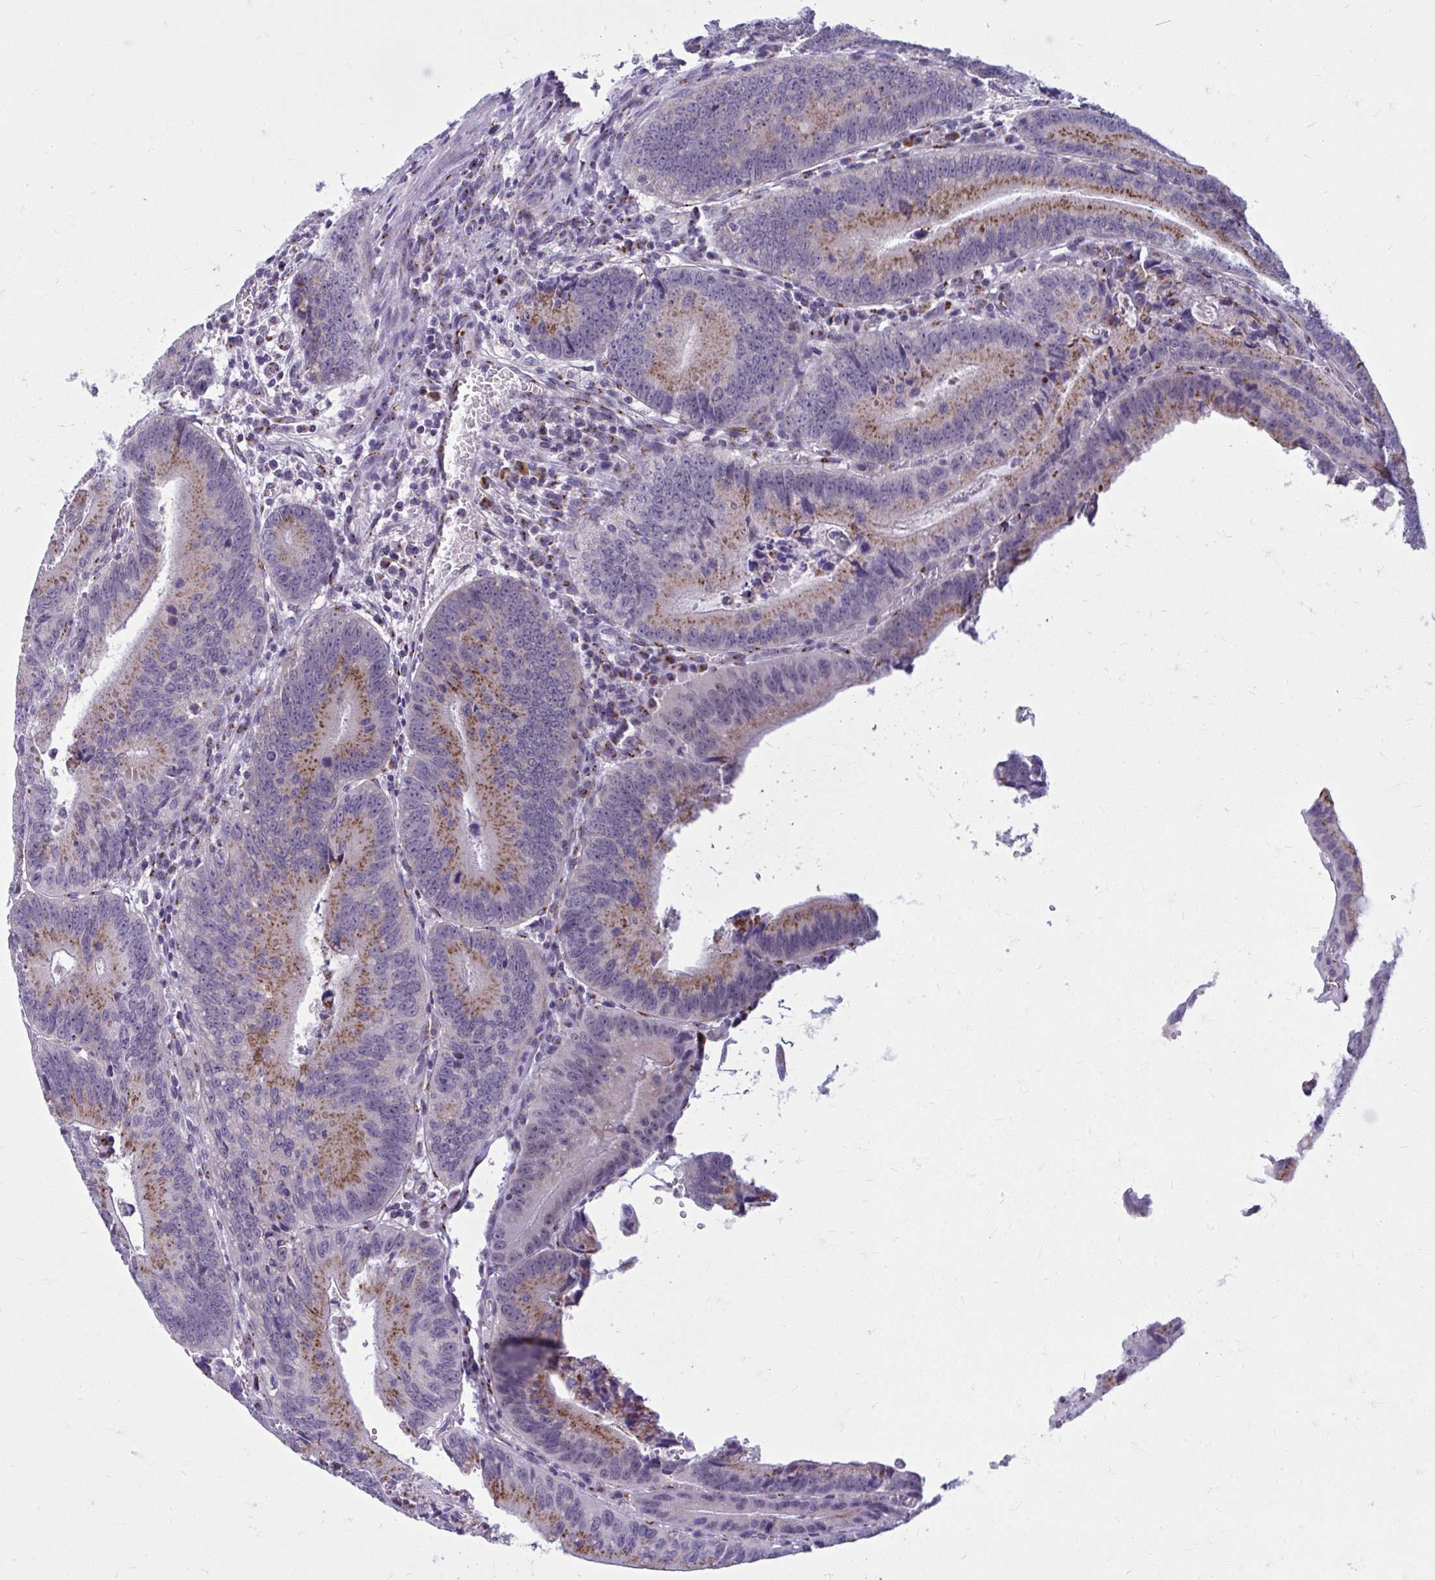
{"staining": {"intensity": "moderate", "quantity": ">75%", "location": "cytoplasmic/membranous"}, "tissue": "colorectal cancer", "cell_type": "Tumor cells", "image_type": "cancer", "snomed": [{"axis": "morphology", "description": "Adenocarcinoma, NOS"}, {"axis": "topography", "description": "Rectum"}], "caption": "Immunohistochemical staining of colorectal cancer (adenocarcinoma) demonstrates medium levels of moderate cytoplasmic/membranous protein staining in approximately >75% of tumor cells. Using DAB (brown) and hematoxylin (blue) stains, captured at high magnification using brightfield microscopy.", "gene": "DTX4", "patient": {"sex": "female", "age": 81}}